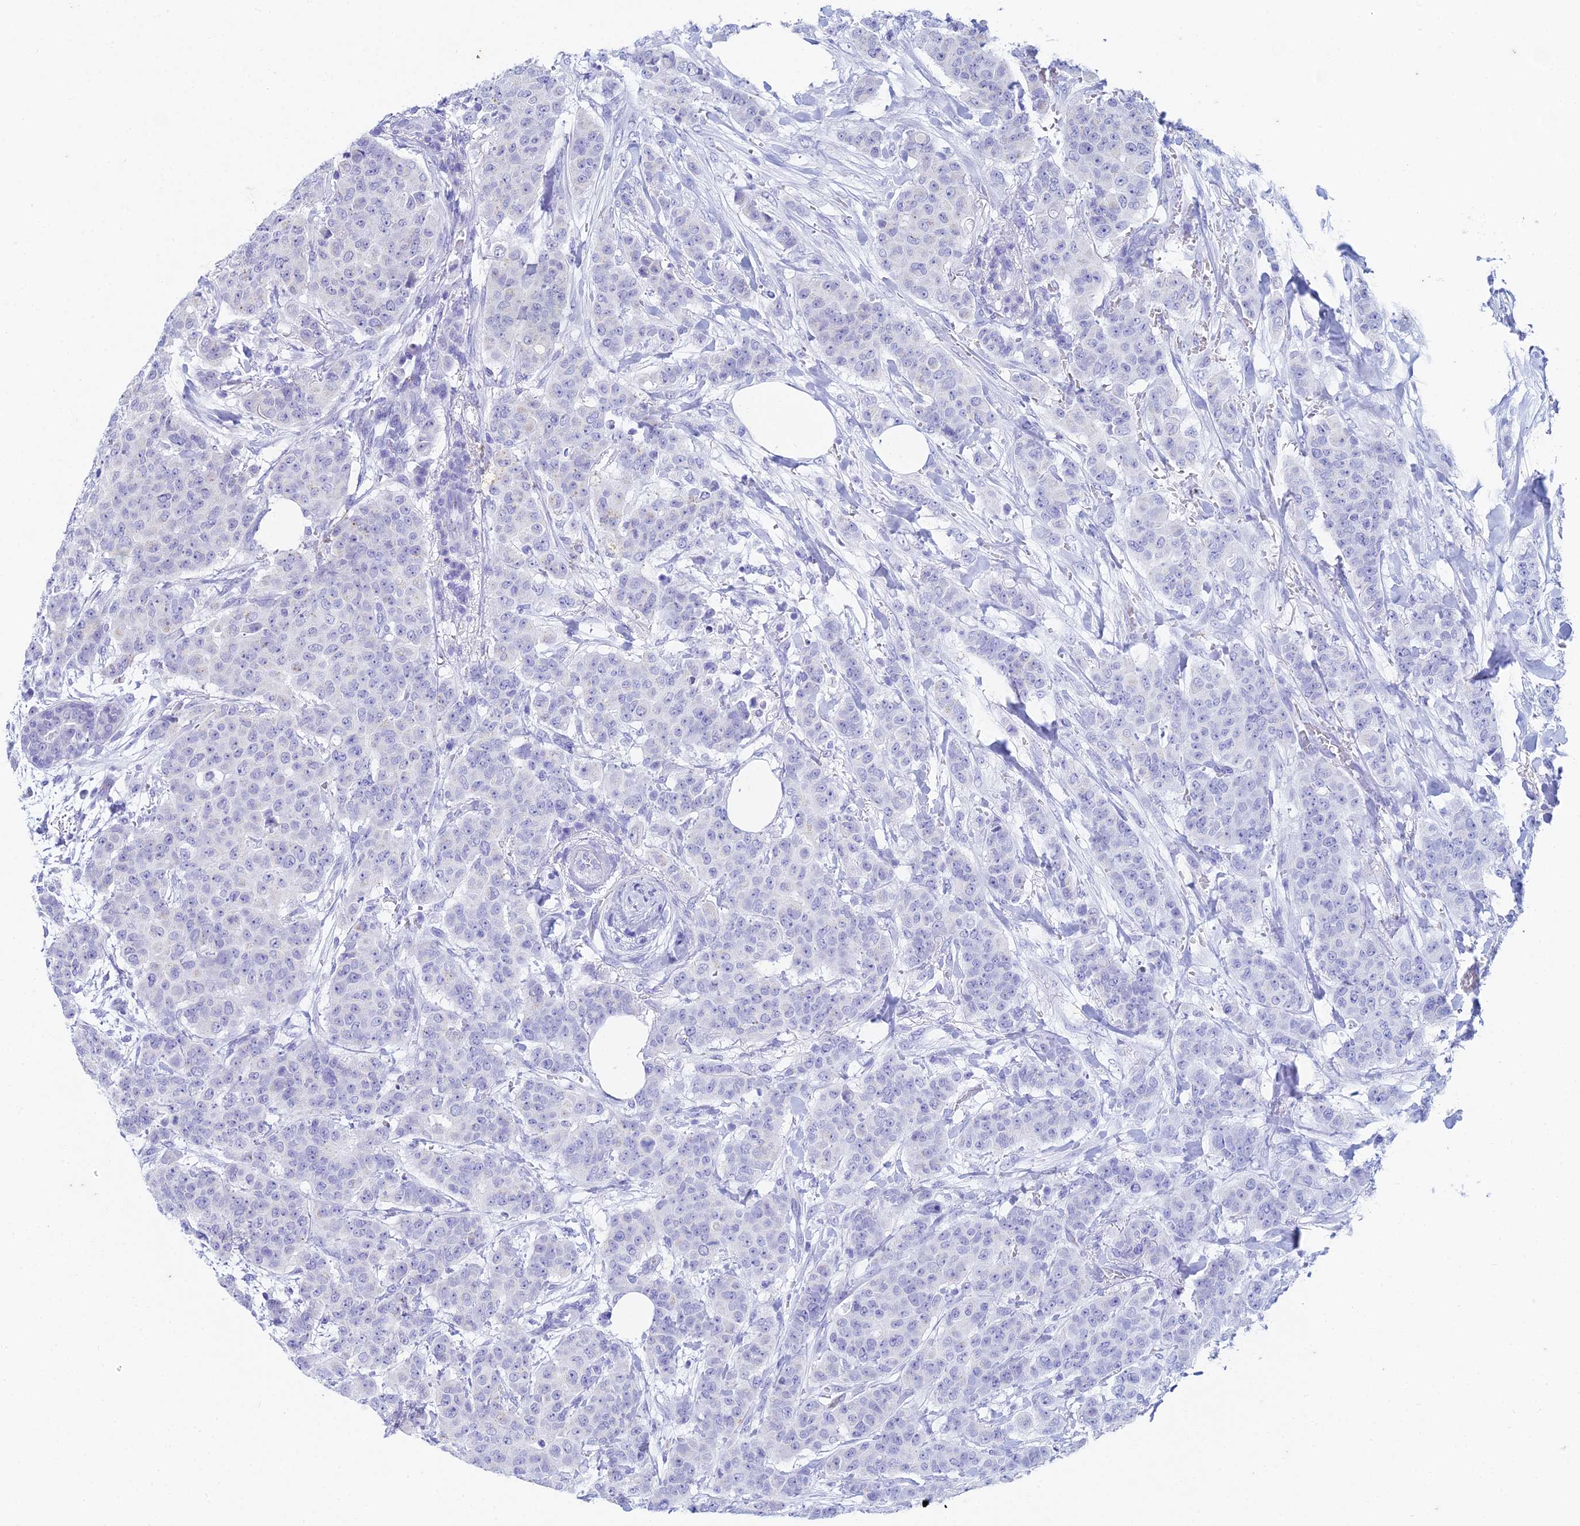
{"staining": {"intensity": "negative", "quantity": "none", "location": "none"}, "tissue": "breast cancer", "cell_type": "Tumor cells", "image_type": "cancer", "snomed": [{"axis": "morphology", "description": "Duct carcinoma"}, {"axis": "topography", "description": "Breast"}], "caption": "An IHC photomicrograph of breast infiltrating ductal carcinoma is shown. There is no staining in tumor cells of breast infiltrating ductal carcinoma.", "gene": "EEF2KMT", "patient": {"sex": "female", "age": 40}}